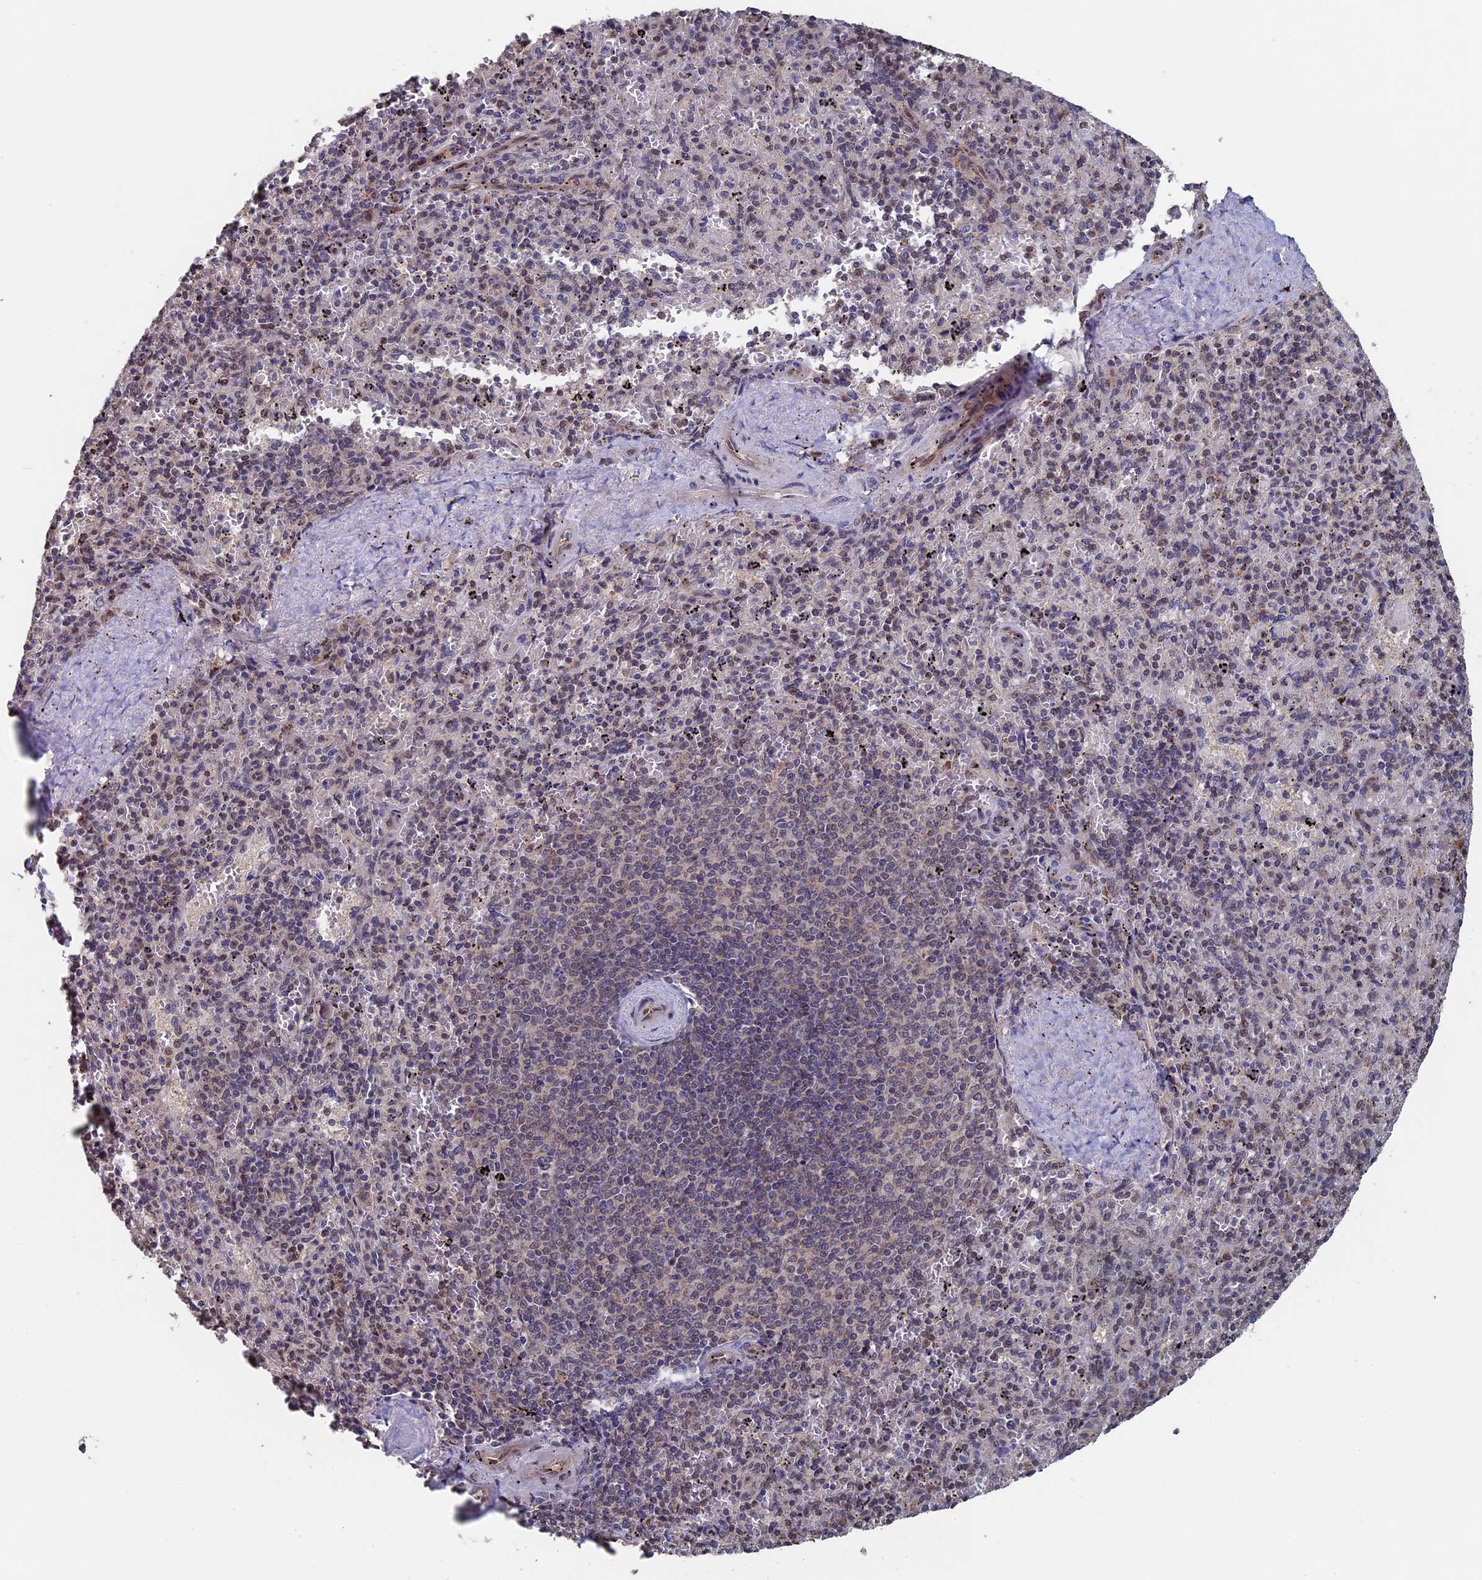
{"staining": {"intensity": "weak", "quantity": "<25%", "location": "cytoplasmic/membranous,nuclear"}, "tissue": "spleen", "cell_type": "Cells in red pulp", "image_type": "normal", "snomed": [{"axis": "morphology", "description": "Normal tissue, NOS"}, {"axis": "topography", "description": "Spleen"}], "caption": "Immunohistochemistry image of normal spleen: spleen stained with DAB reveals no significant protein expression in cells in red pulp. The staining was performed using DAB to visualize the protein expression in brown, while the nuclei were stained in blue with hematoxylin (Magnification: 20x).", "gene": "KIAA1328", "patient": {"sex": "male", "age": 82}}